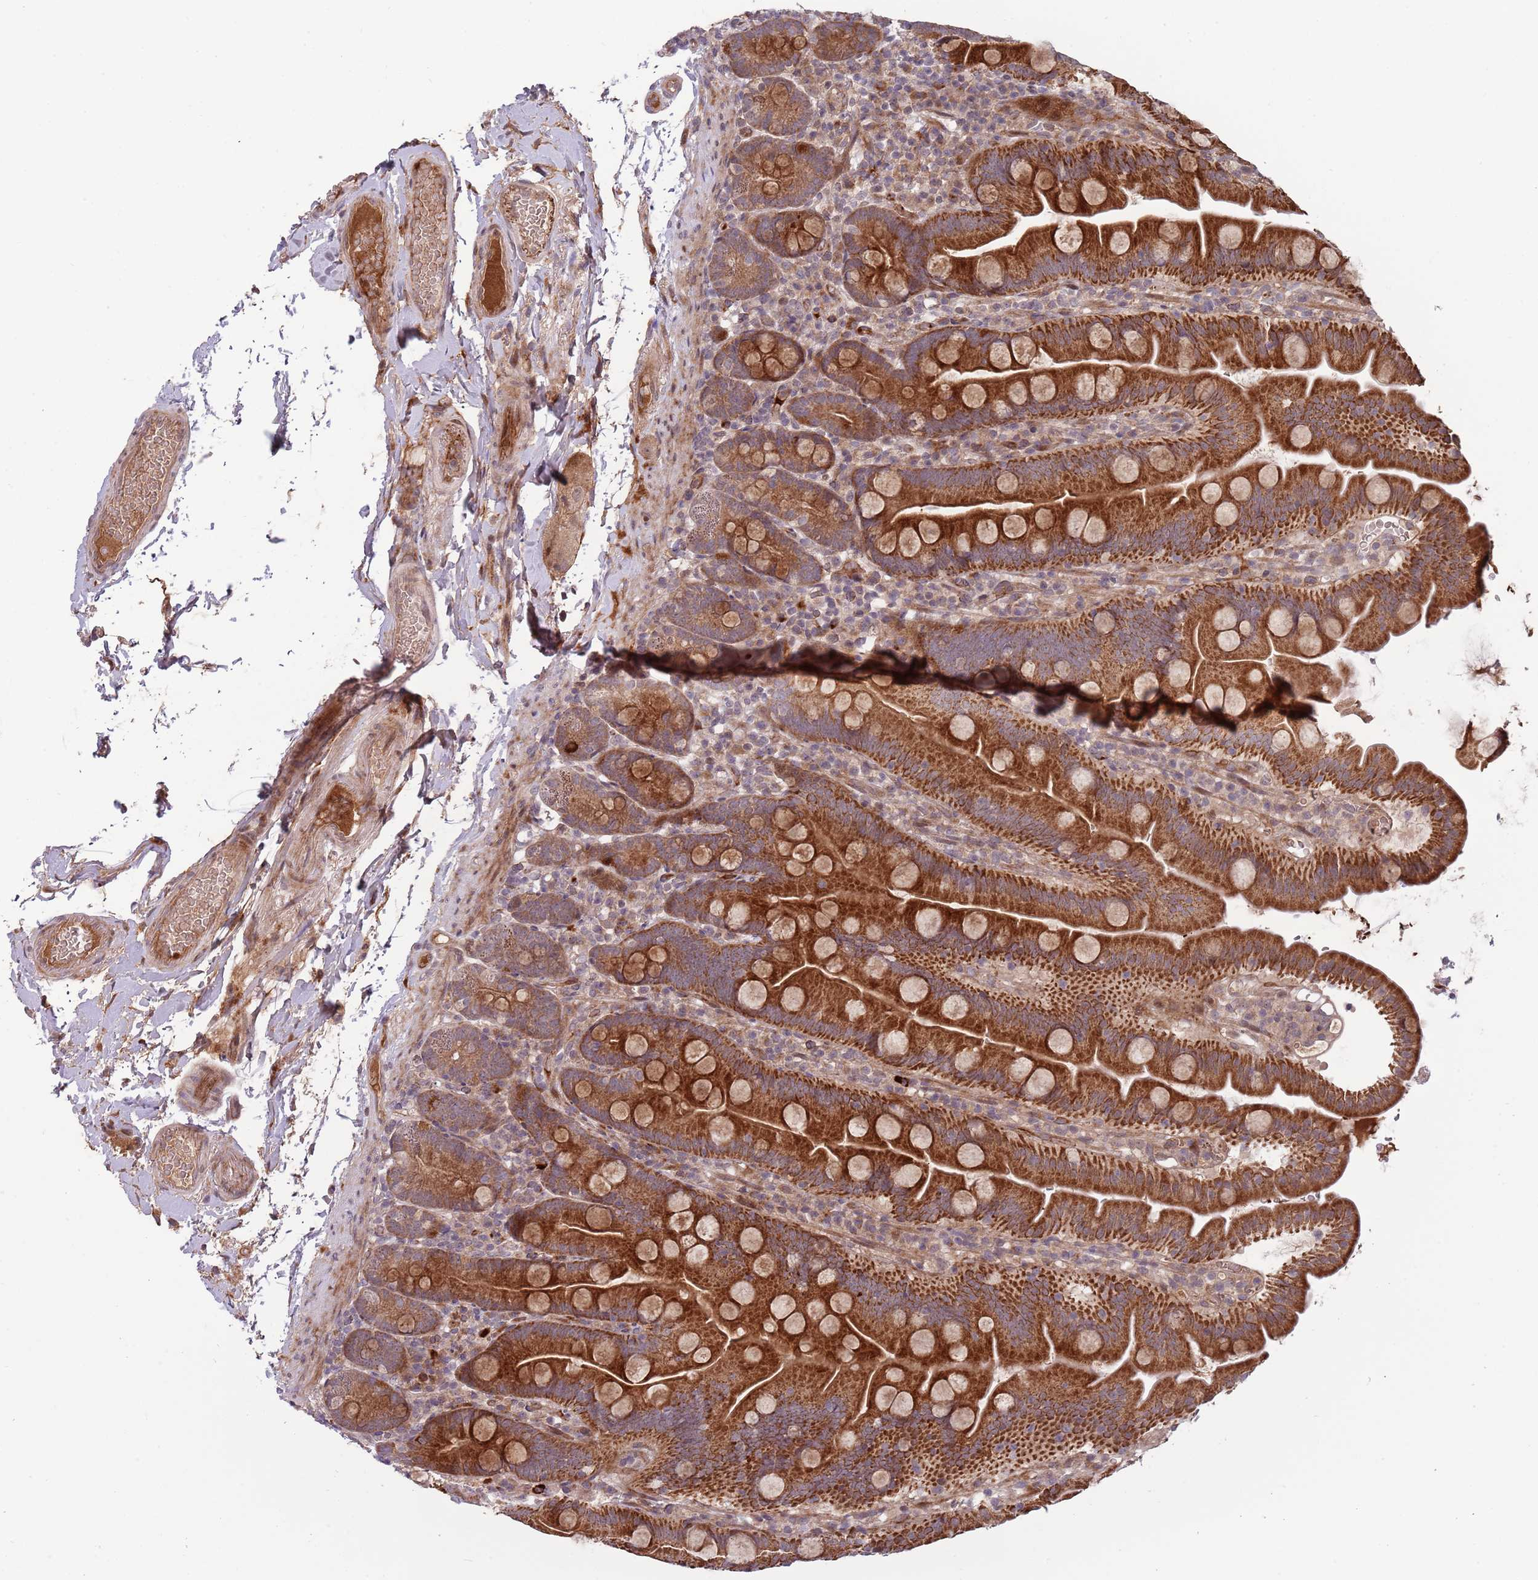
{"staining": {"intensity": "strong", "quantity": ">75%", "location": "cytoplasmic/membranous"}, "tissue": "small intestine", "cell_type": "Glandular cells", "image_type": "normal", "snomed": [{"axis": "morphology", "description": "Normal tissue, NOS"}, {"axis": "topography", "description": "Small intestine"}], "caption": "Immunohistochemistry (IHC) (DAB) staining of benign small intestine exhibits strong cytoplasmic/membranous protein expression in about >75% of glandular cells. Nuclei are stained in blue.", "gene": "NT5DC4", "patient": {"sex": "female", "age": 68}}